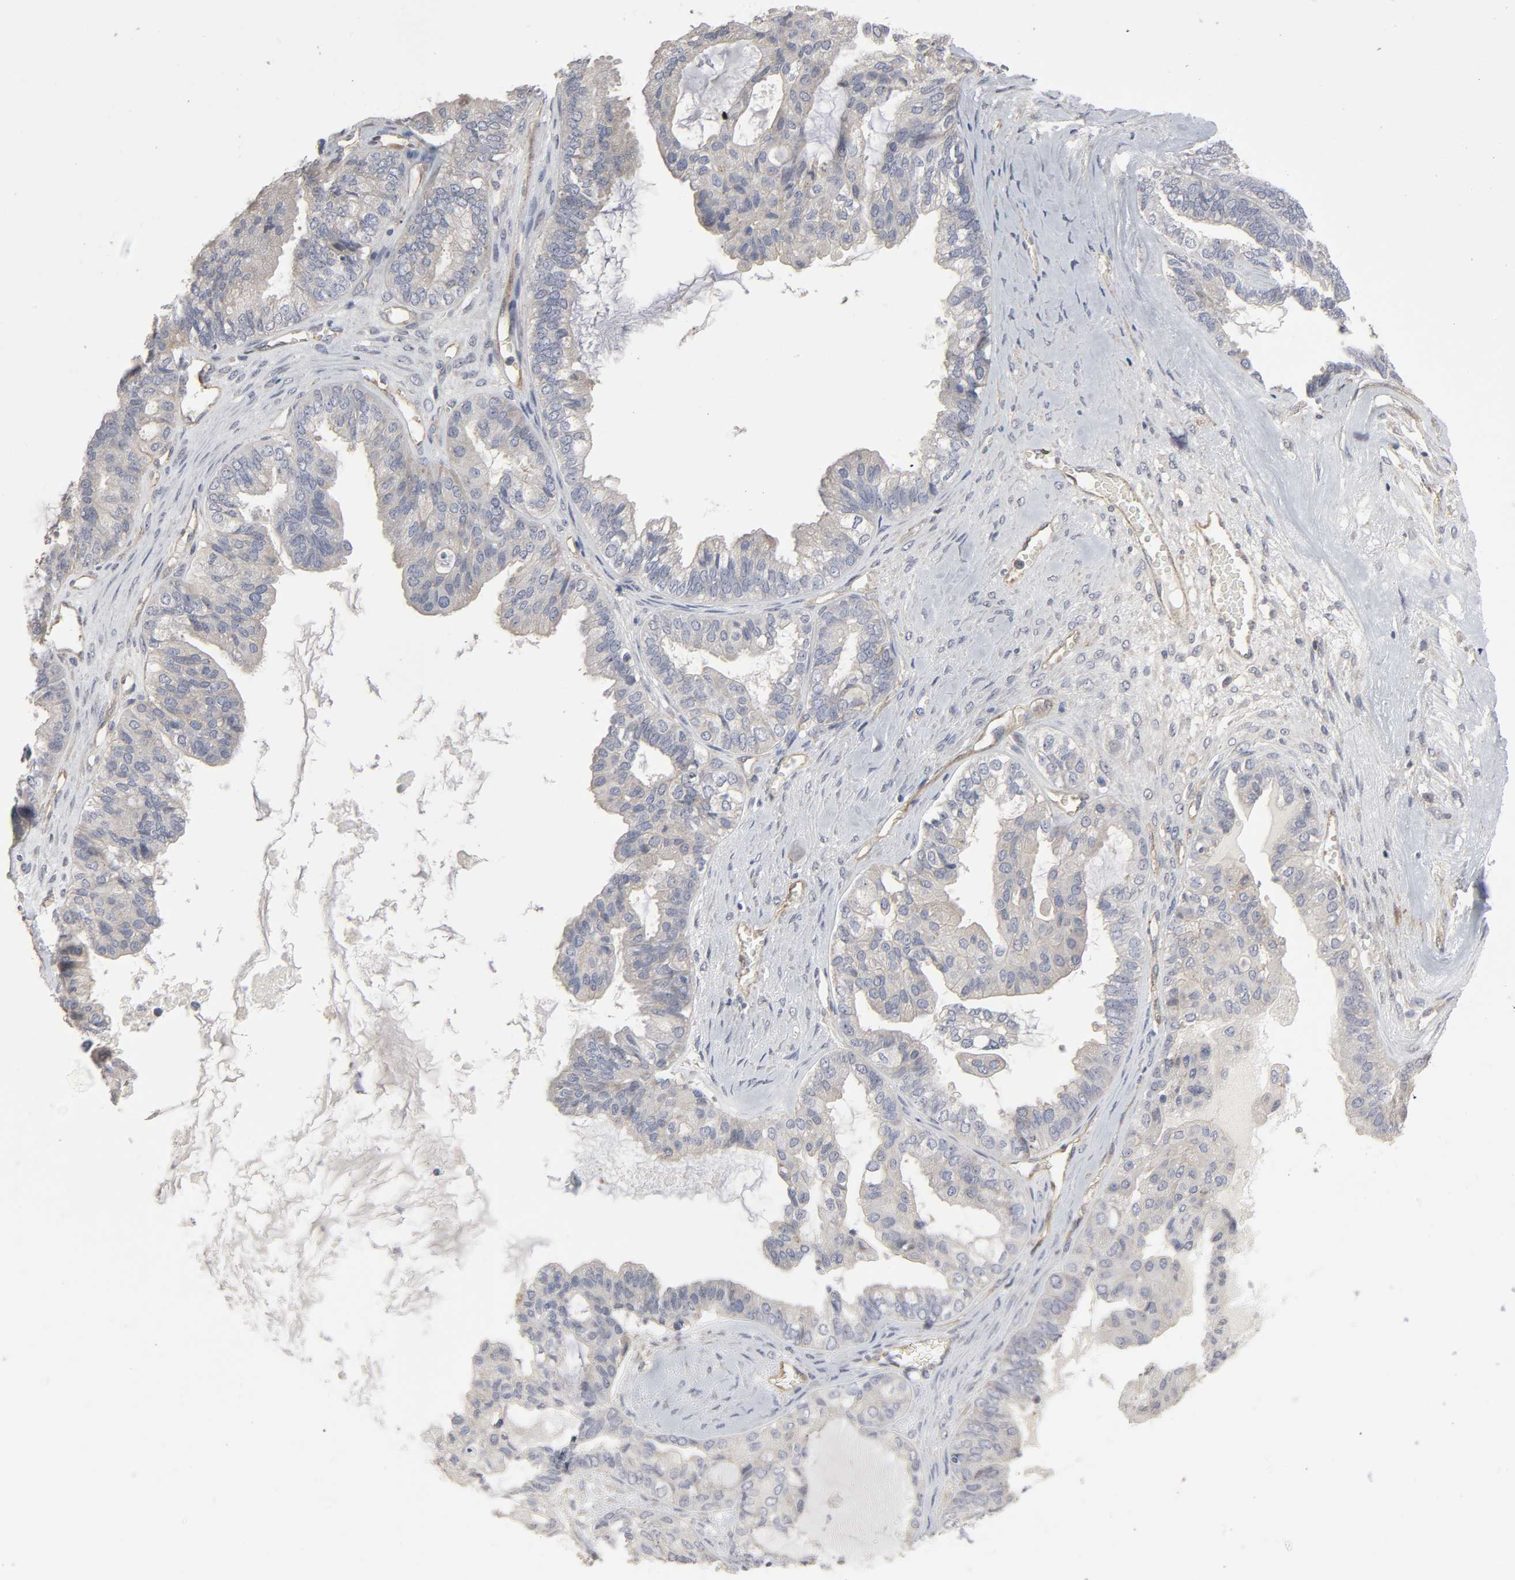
{"staining": {"intensity": "weak", "quantity": "25%-75%", "location": "cytoplasmic/membranous"}, "tissue": "ovarian cancer", "cell_type": "Tumor cells", "image_type": "cancer", "snomed": [{"axis": "morphology", "description": "Carcinoma, NOS"}, {"axis": "morphology", "description": "Carcinoma, endometroid"}, {"axis": "topography", "description": "Ovary"}], "caption": "Immunohistochemistry (DAB) staining of carcinoma (ovarian) shows weak cytoplasmic/membranous protein expression in approximately 25%-75% of tumor cells.", "gene": "SH3GLB1", "patient": {"sex": "female", "age": 50}}